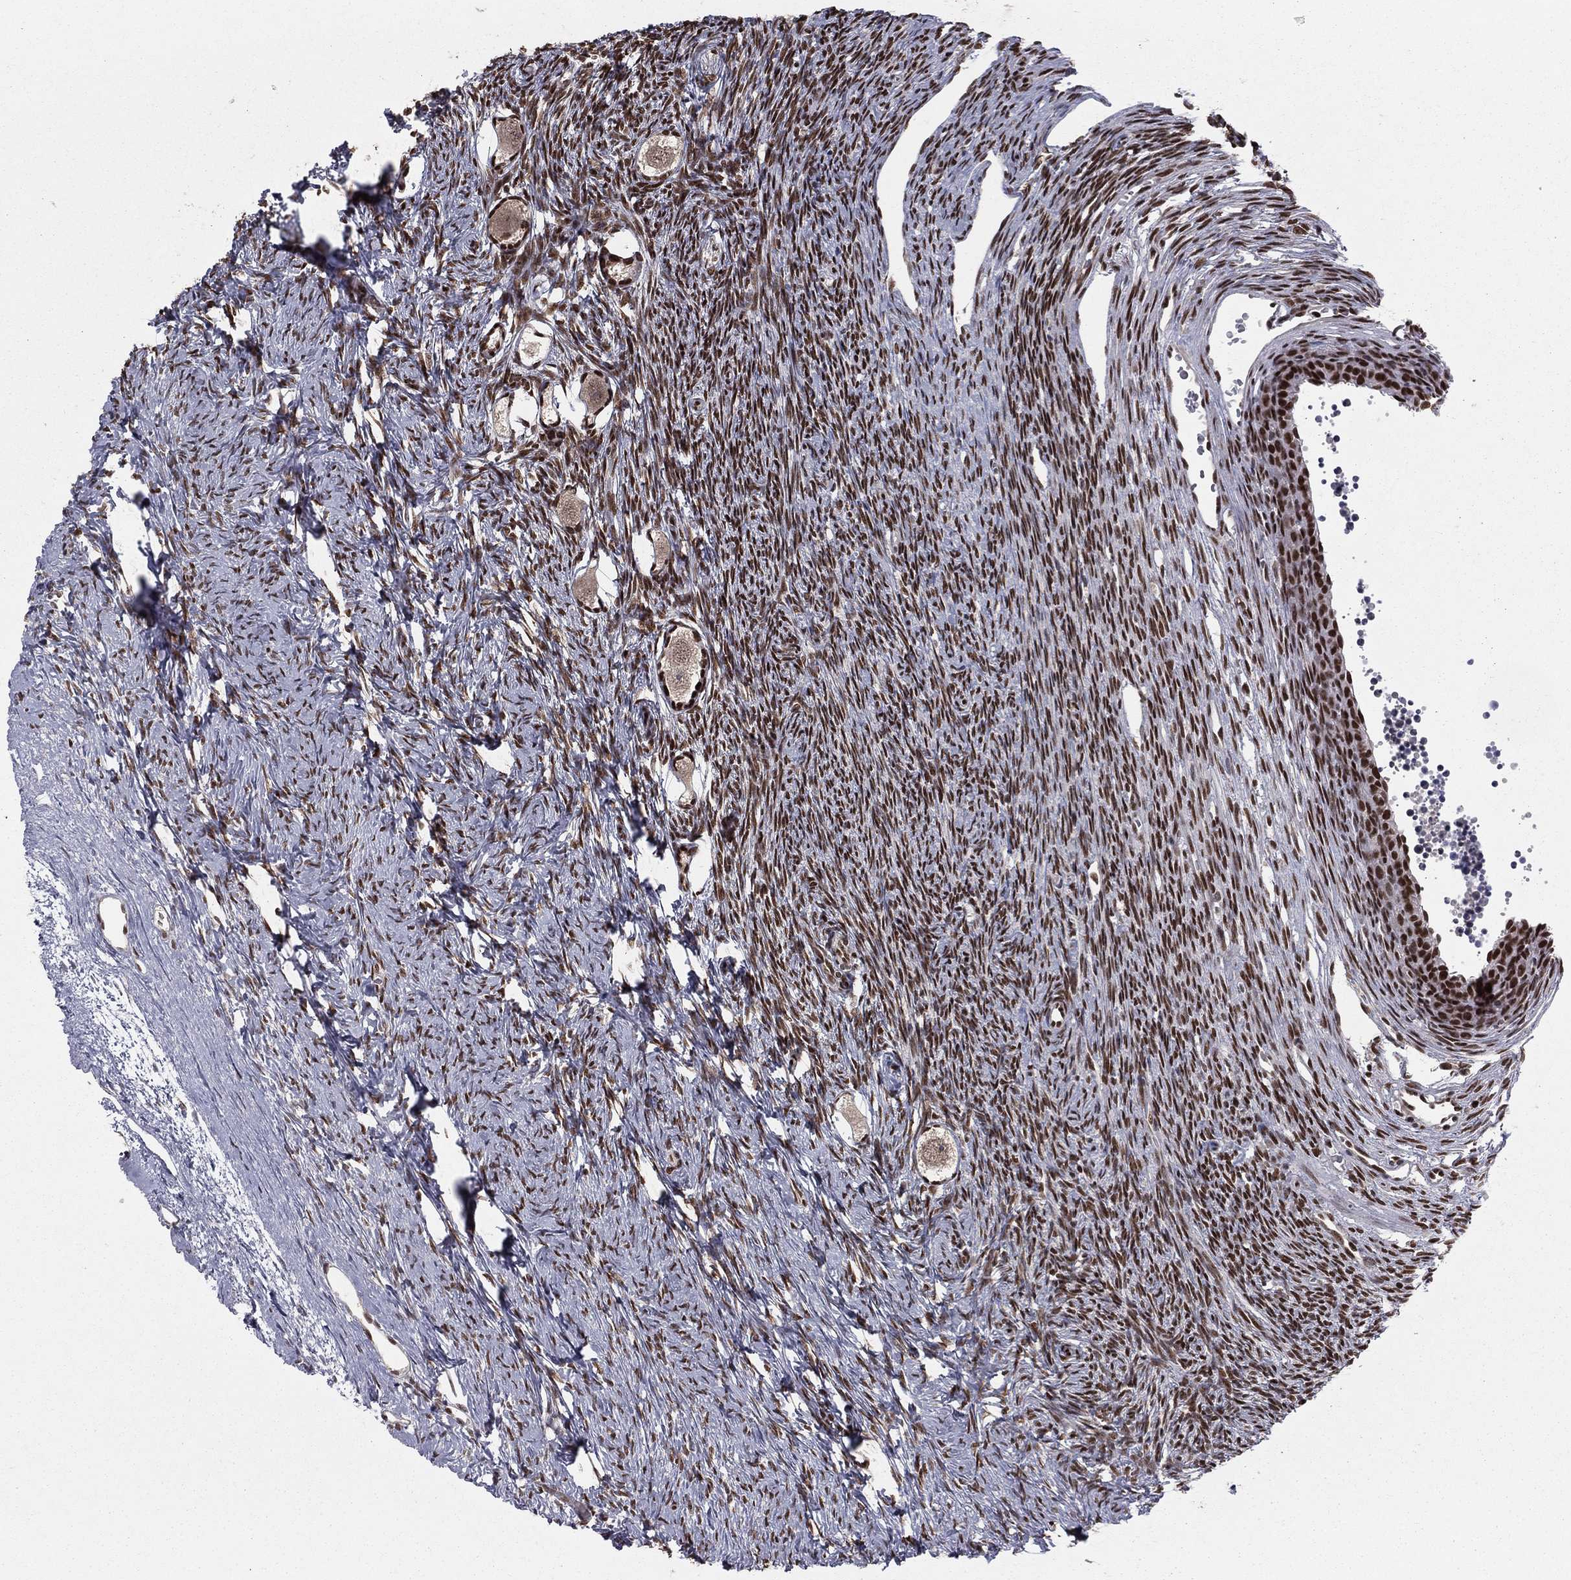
{"staining": {"intensity": "strong", "quantity": ">75%", "location": "nuclear"}, "tissue": "ovary", "cell_type": "Follicle cells", "image_type": "normal", "snomed": [{"axis": "morphology", "description": "Normal tissue, NOS"}, {"axis": "topography", "description": "Ovary"}], "caption": "DAB (3,3'-diaminobenzidine) immunohistochemical staining of unremarkable human ovary reveals strong nuclear protein expression in approximately >75% of follicle cells.", "gene": "NFYB", "patient": {"sex": "female", "age": 27}}